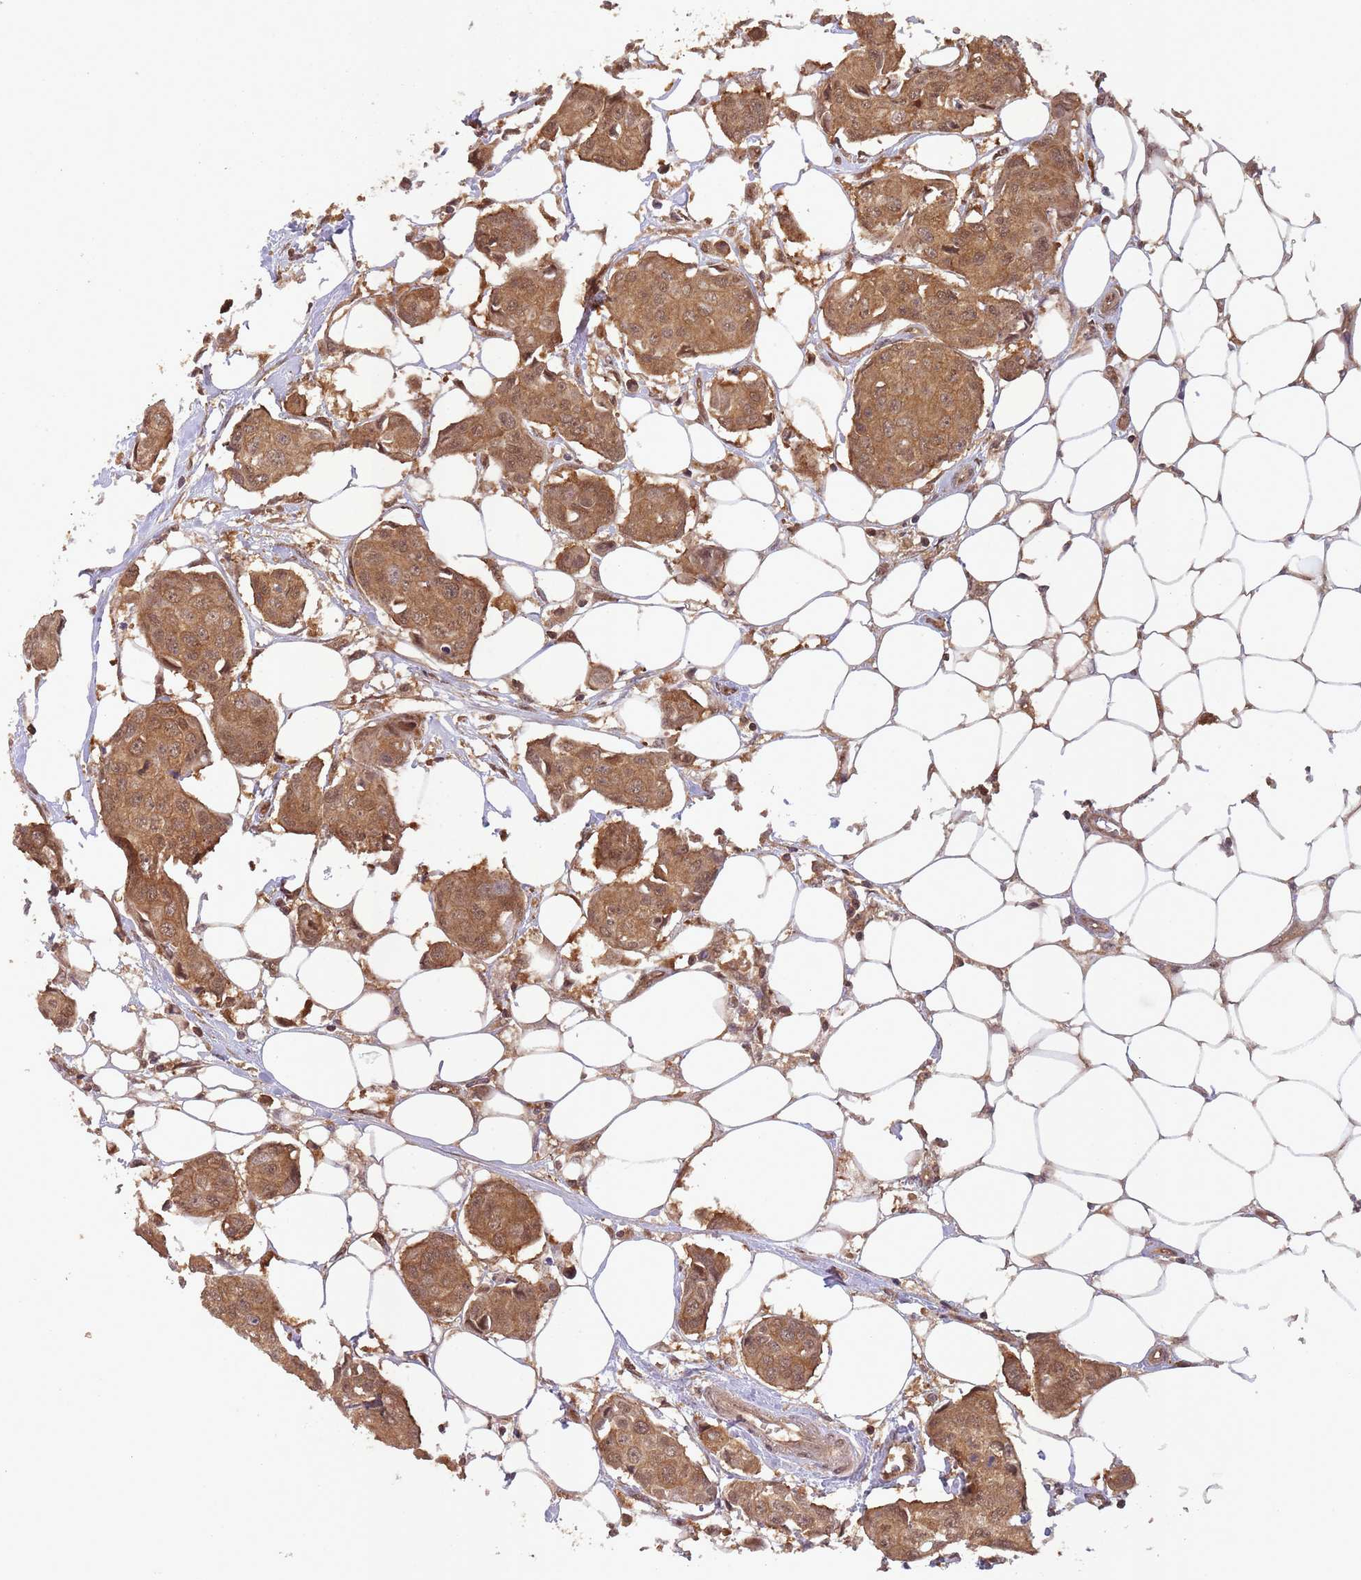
{"staining": {"intensity": "moderate", "quantity": ">75%", "location": "cytoplasmic/membranous,nuclear"}, "tissue": "breast cancer", "cell_type": "Tumor cells", "image_type": "cancer", "snomed": [{"axis": "morphology", "description": "Duct carcinoma"}, {"axis": "topography", "description": "Breast"}, {"axis": "topography", "description": "Lymph node"}], "caption": "Breast cancer (intraductal carcinoma) stained with DAB immunohistochemistry reveals medium levels of moderate cytoplasmic/membranous and nuclear expression in approximately >75% of tumor cells.", "gene": "PPP6R3", "patient": {"sex": "female", "age": 80}}